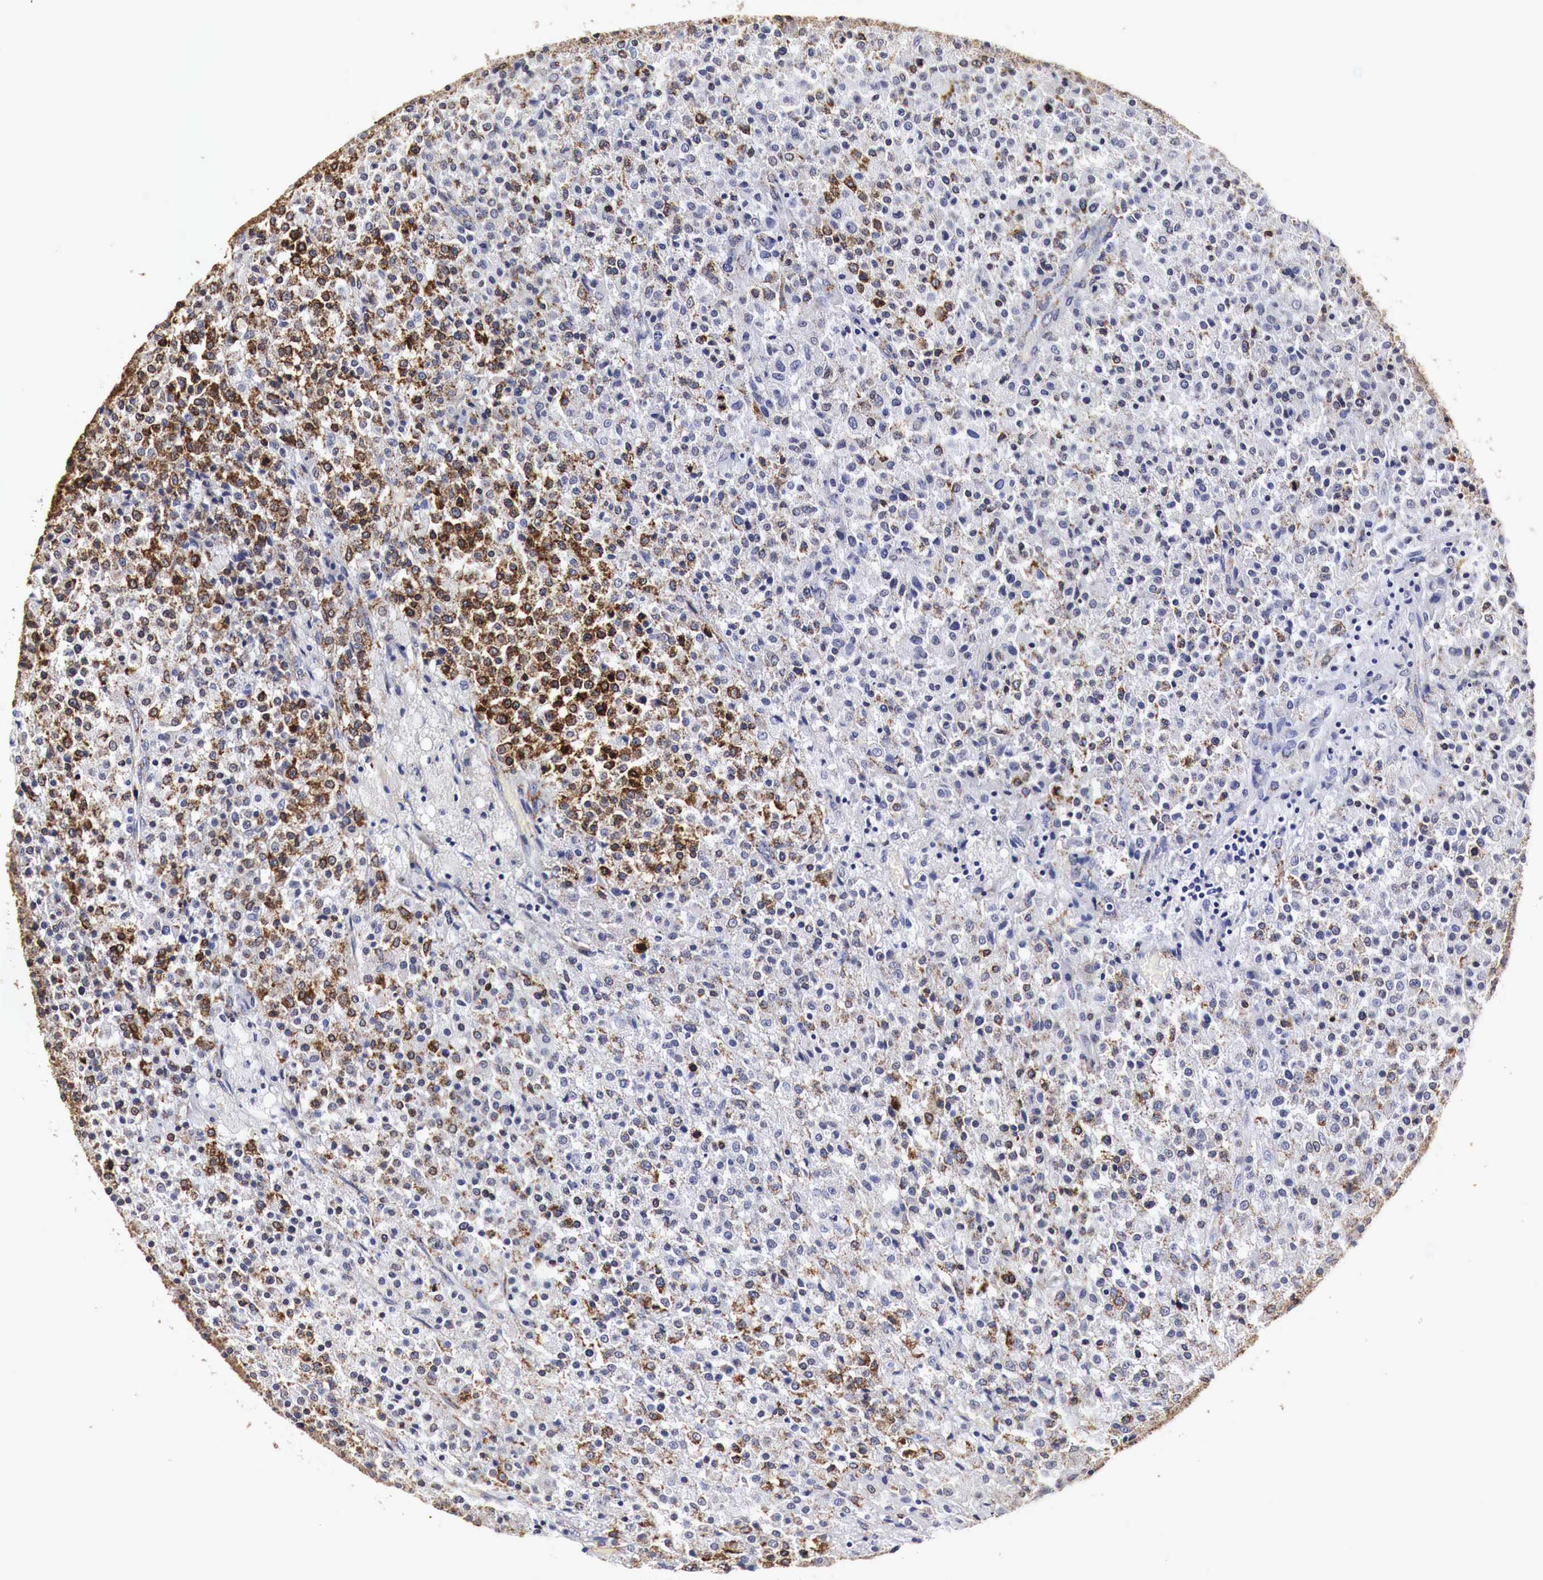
{"staining": {"intensity": "moderate", "quantity": "<25%", "location": "cytoplasmic/membranous"}, "tissue": "testis cancer", "cell_type": "Tumor cells", "image_type": "cancer", "snomed": [{"axis": "morphology", "description": "Seminoma, NOS"}, {"axis": "topography", "description": "Testis"}], "caption": "A brown stain labels moderate cytoplasmic/membranous positivity of a protein in testis cancer (seminoma) tumor cells.", "gene": "CKAP4", "patient": {"sex": "male", "age": 59}}